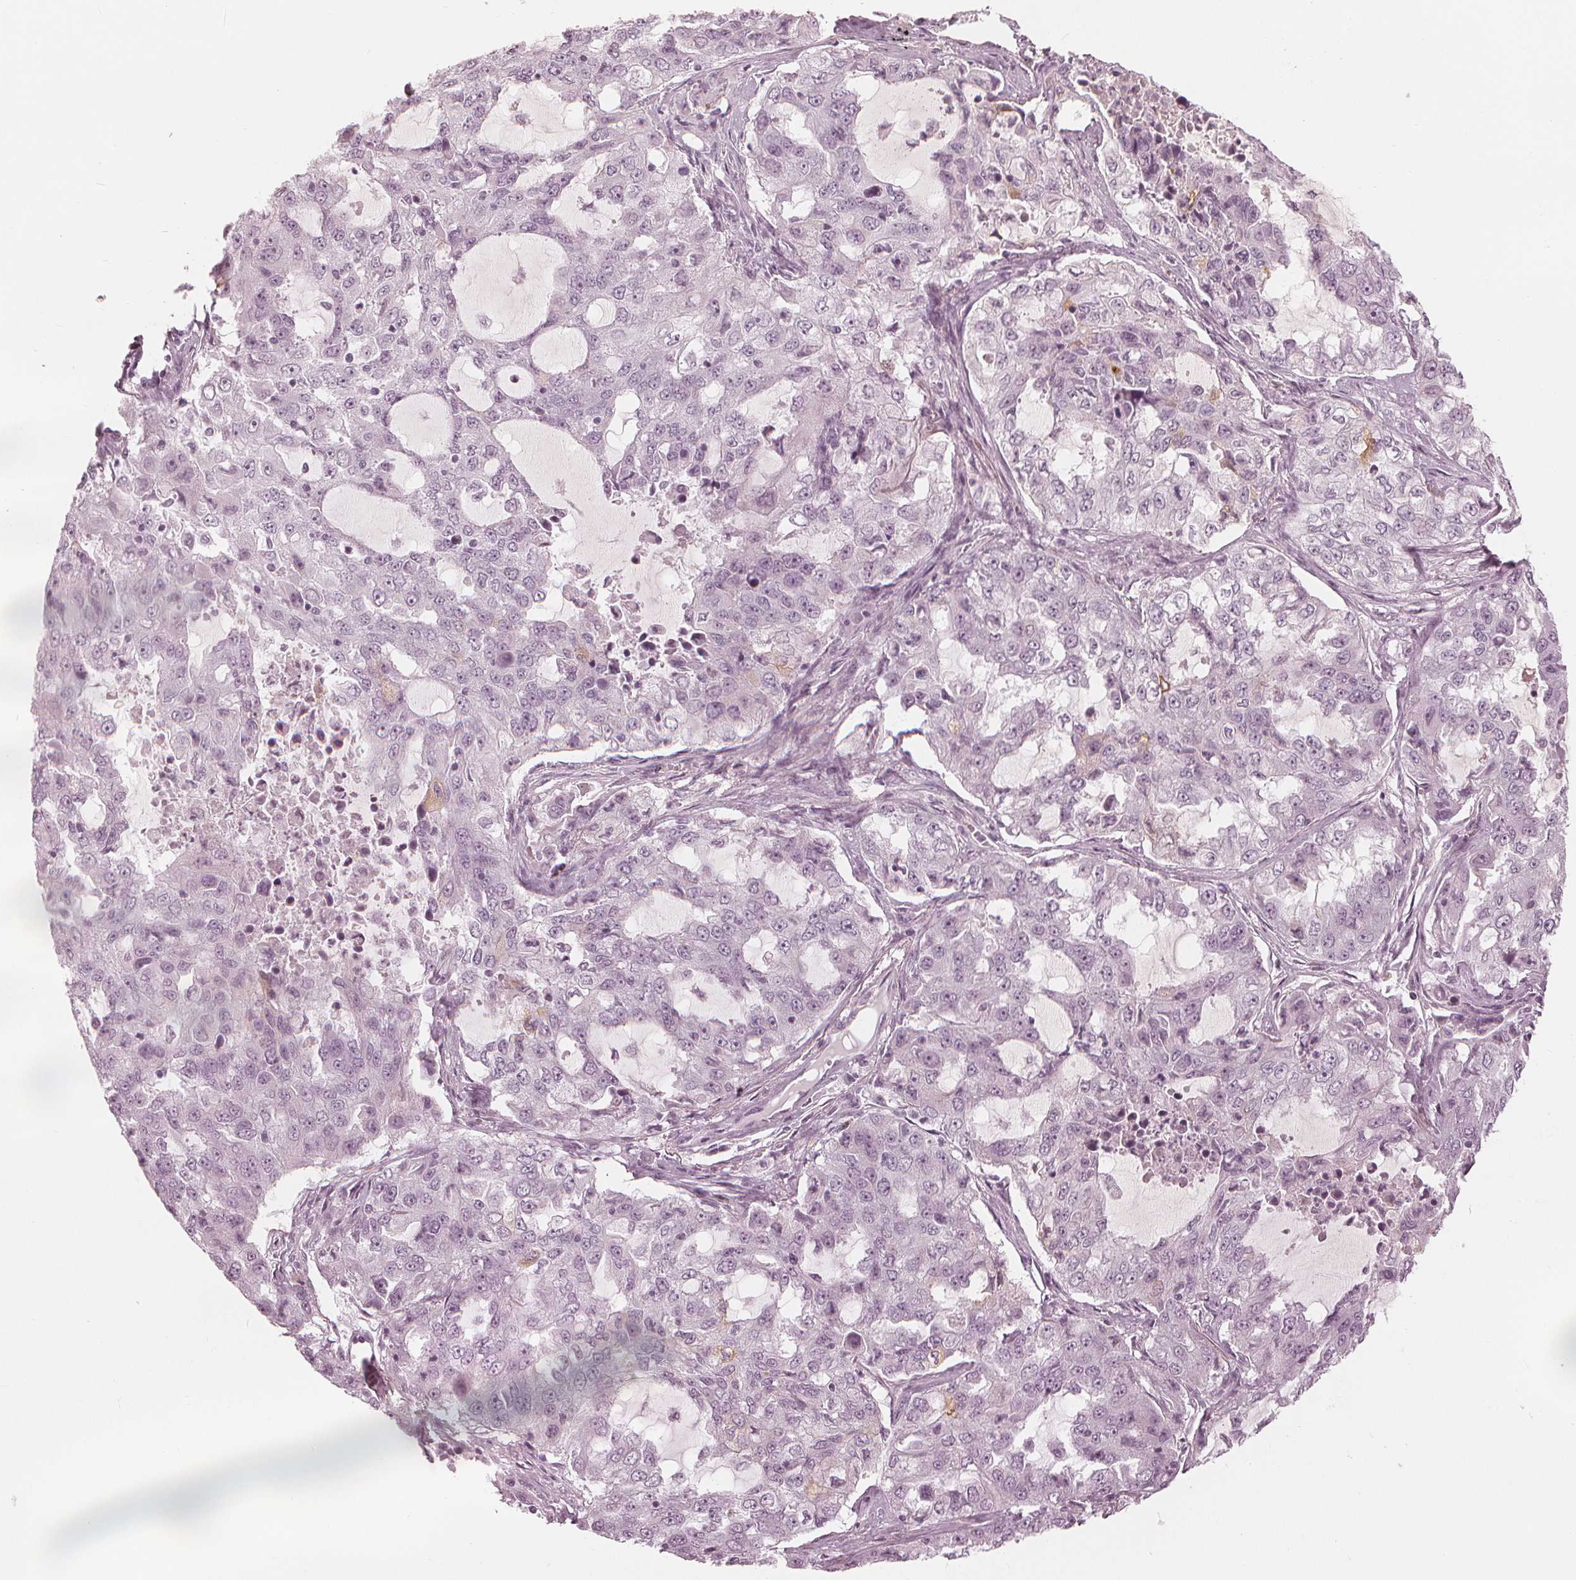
{"staining": {"intensity": "negative", "quantity": "none", "location": "none"}, "tissue": "lung cancer", "cell_type": "Tumor cells", "image_type": "cancer", "snomed": [{"axis": "morphology", "description": "Adenocarcinoma, NOS"}, {"axis": "topography", "description": "Lung"}], "caption": "High power microscopy histopathology image of an immunohistochemistry micrograph of lung cancer, revealing no significant staining in tumor cells. (DAB (3,3'-diaminobenzidine) IHC with hematoxylin counter stain).", "gene": "PAEP", "patient": {"sex": "female", "age": 61}}